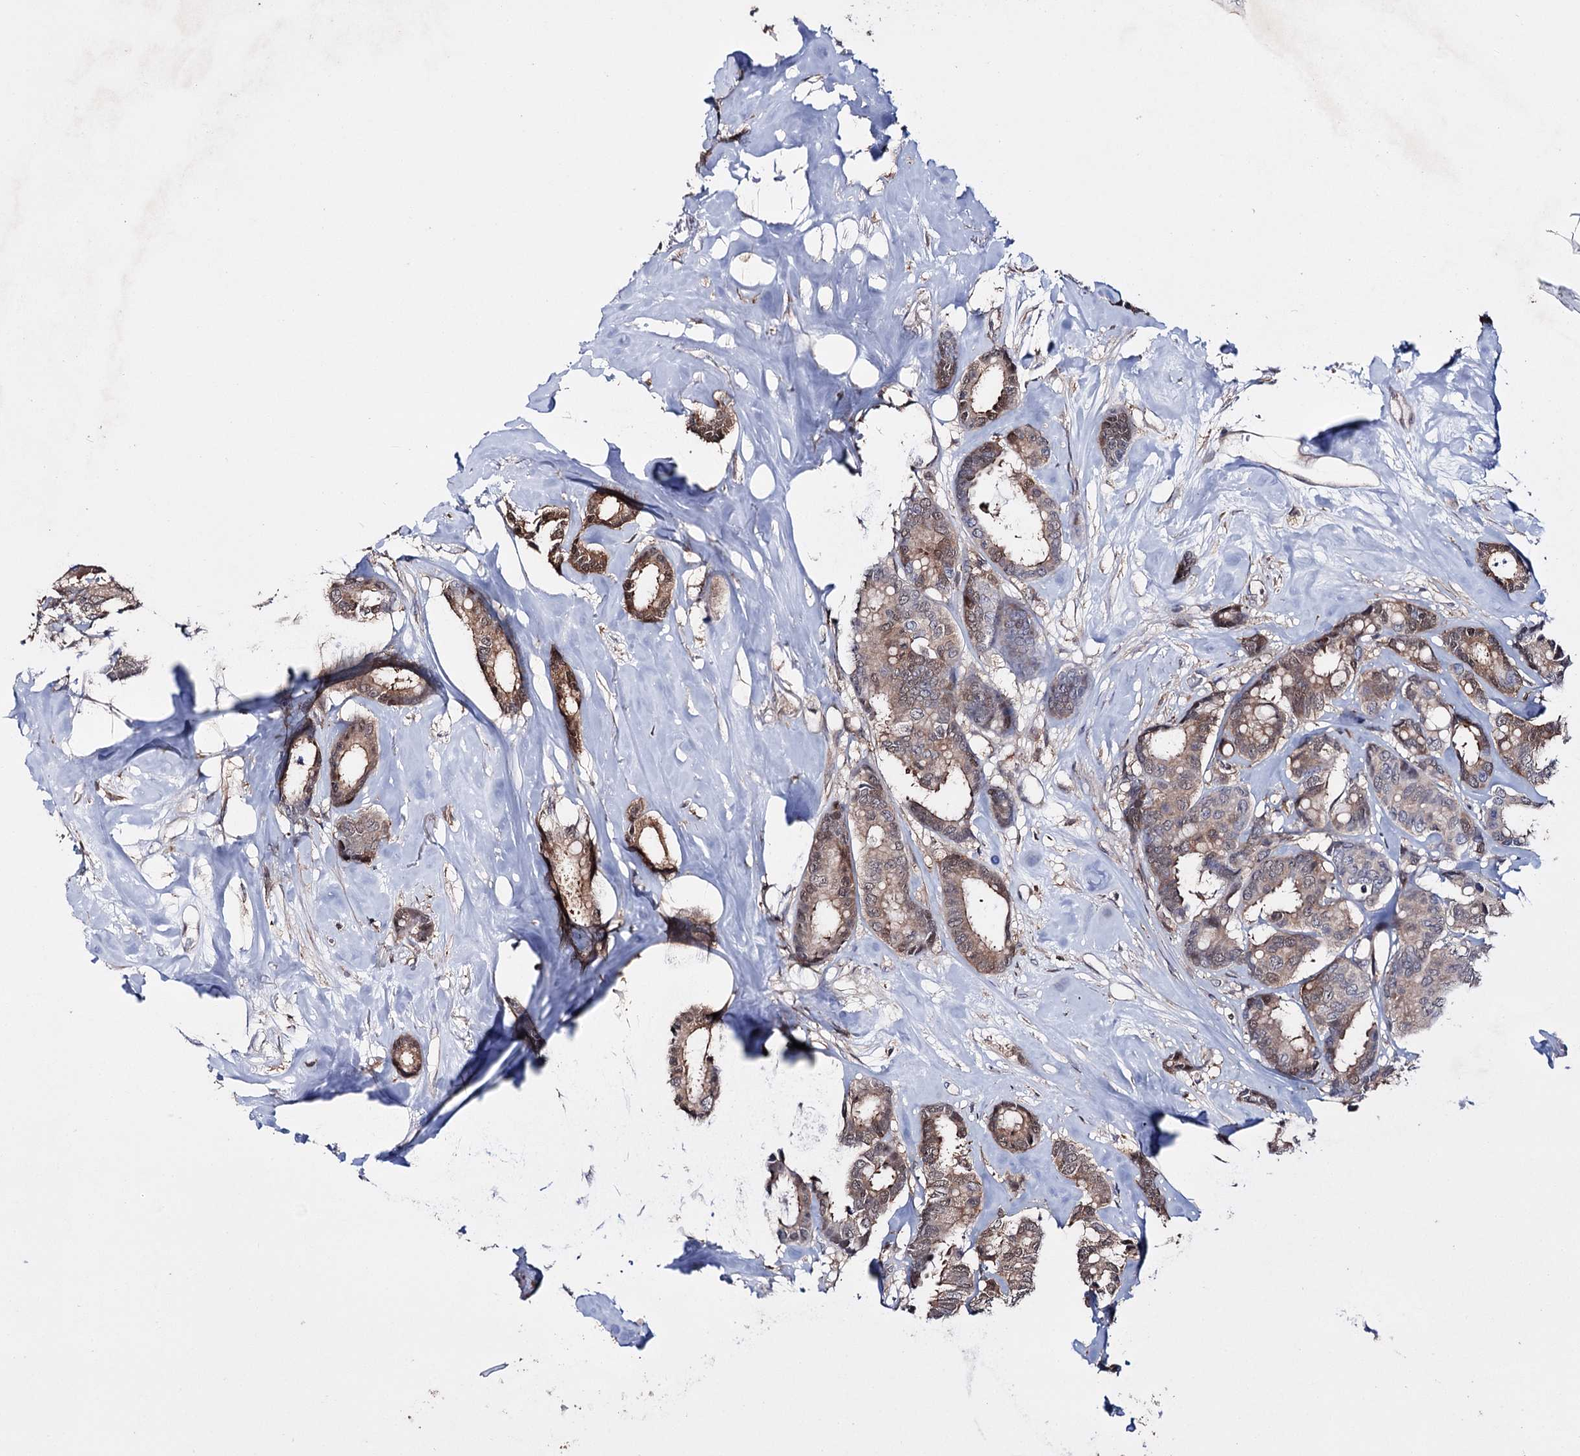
{"staining": {"intensity": "moderate", "quantity": ">75%", "location": "cytoplasmic/membranous,nuclear"}, "tissue": "breast cancer", "cell_type": "Tumor cells", "image_type": "cancer", "snomed": [{"axis": "morphology", "description": "Duct carcinoma"}, {"axis": "topography", "description": "Breast"}], "caption": "Immunohistochemical staining of human breast cancer (invasive ductal carcinoma) exhibits moderate cytoplasmic/membranous and nuclear protein expression in about >75% of tumor cells.", "gene": "PTER", "patient": {"sex": "female", "age": 87}}